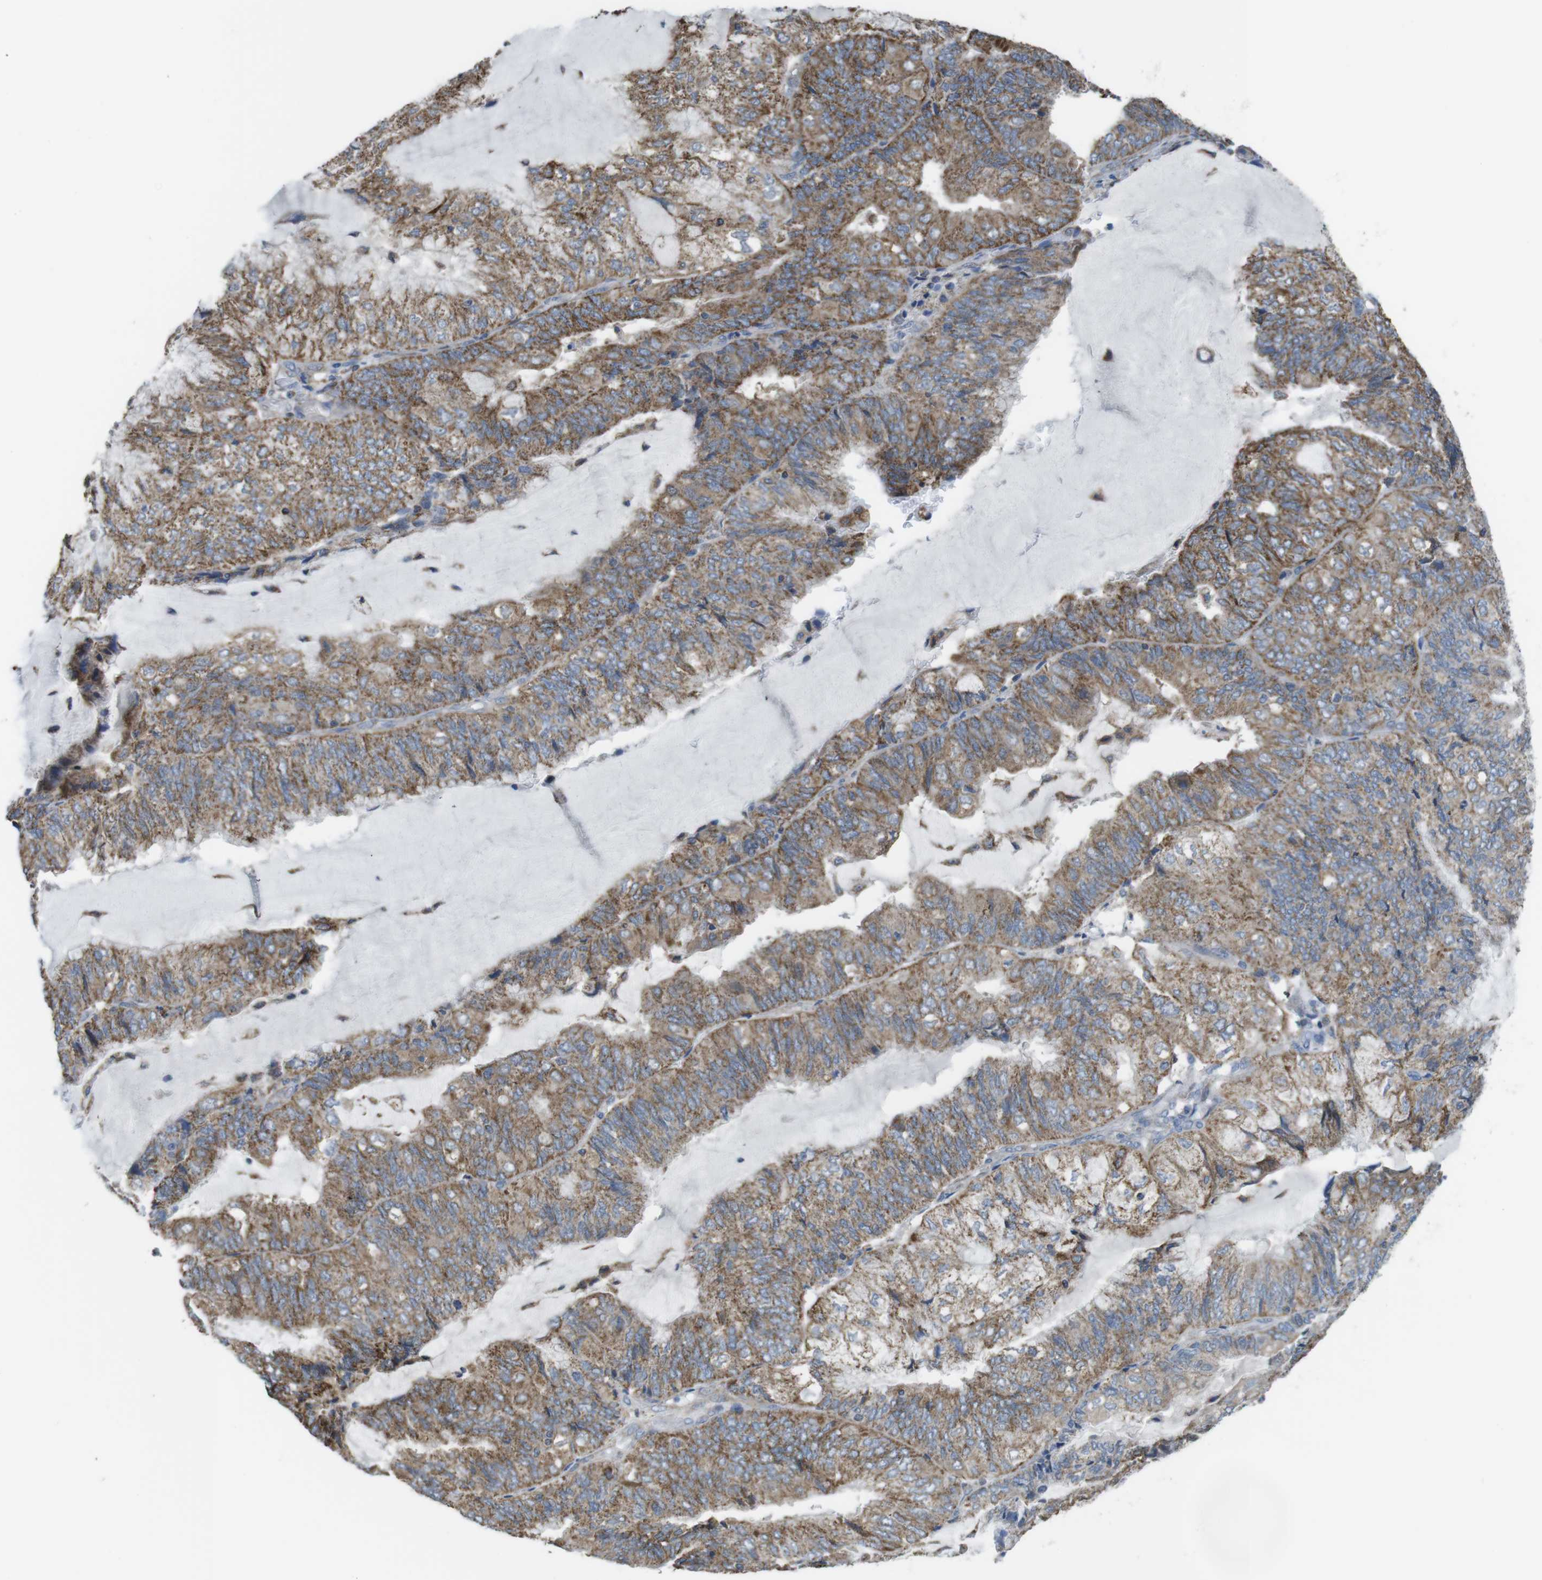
{"staining": {"intensity": "moderate", "quantity": ">75%", "location": "cytoplasmic/membranous"}, "tissue": "endometrial cancer", "cell_type": "Tumor cells", "image_type": "cancer", "snomed": [{"axis": "morphology", "description": "Adenocarcinoma, NOS"}, {"axis": "topography", "description": "Endometrium"}], "caption": "Endometrial cancer stained with DAB (3,3'-diaminobenzidine) immunohistochemistry (IHC) reveals medium levels of moderate cytoplasmic/membranous positivity in approximately >75% of tumor cells.", "gene": "GRIK2", "patient": {"sex": "female", "age": 81}}